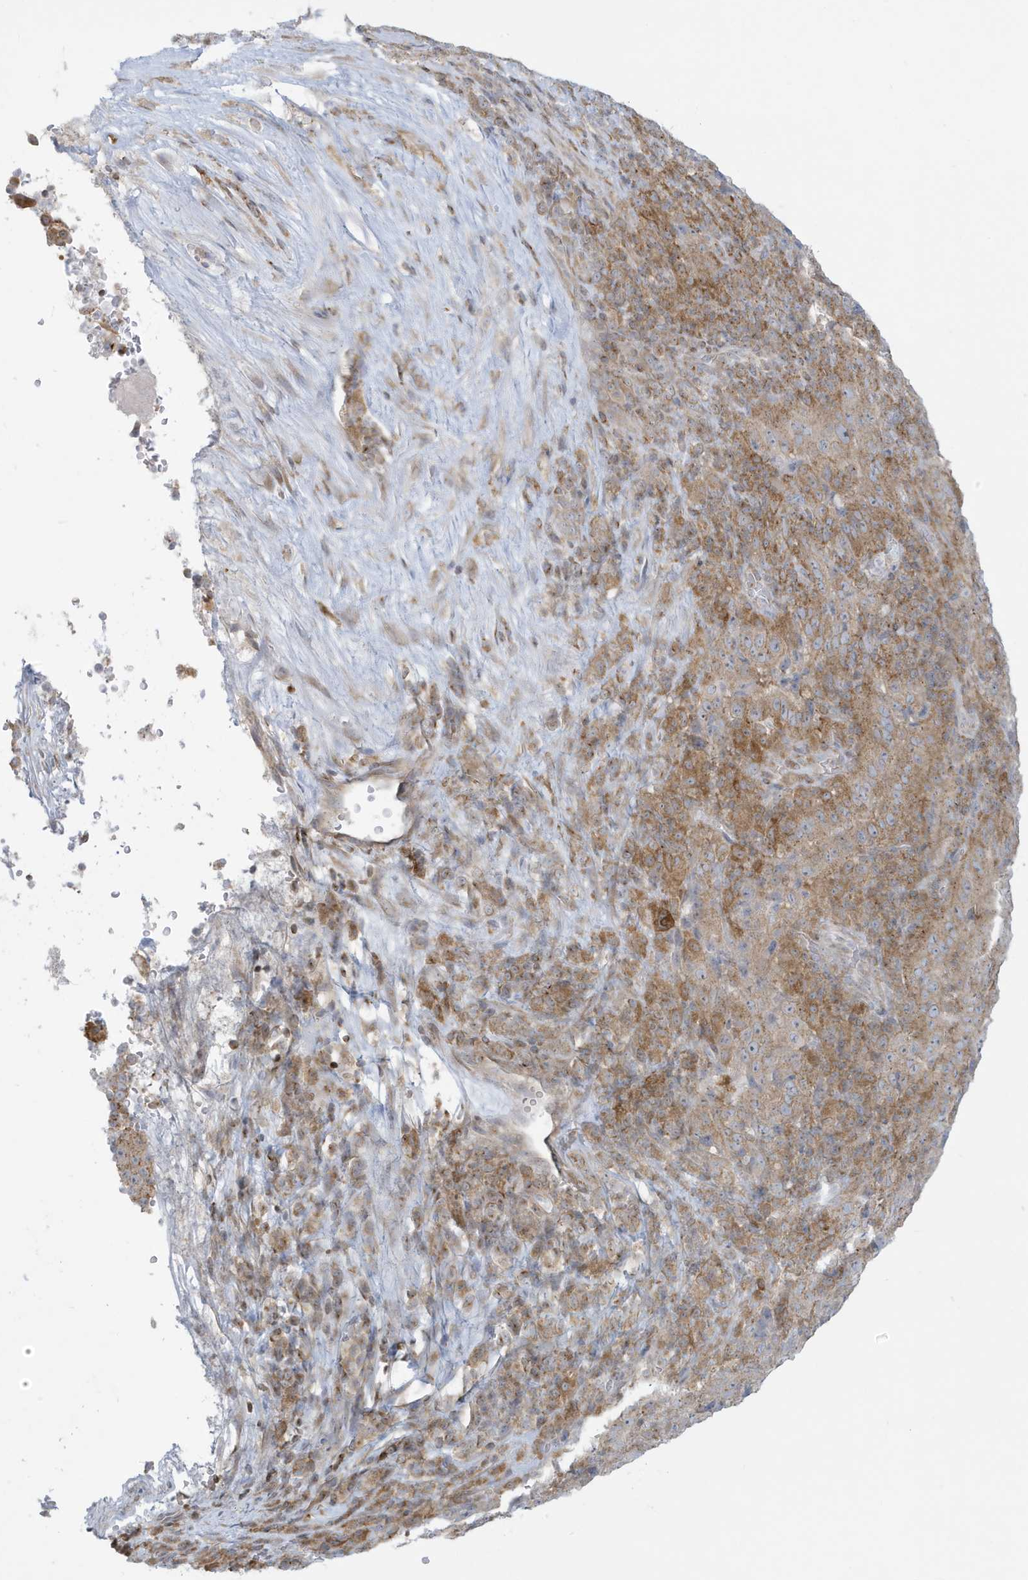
{"staining": {"intensity": "moderate", "quantity": ">75%", "location": "cytoplasmic/membranous"}, "tissue": "pancreatic cancer", "cell_type": "Tumor cells", "image_type": "cancer", "snomed": [{"axis": "morphology", "description": "Adenocarcinoma, NOS"}, {"axis": "topography", "description": "Pancreas"}], "caption": "The image exhibits staining of pancreatic adenocarcinoma, revealing moderate cytoplasmic/membranous protein staining (brown color) within tumor cells.", "gene": "SLAMF9", "patient": {"sex": "male", "age": 63}}